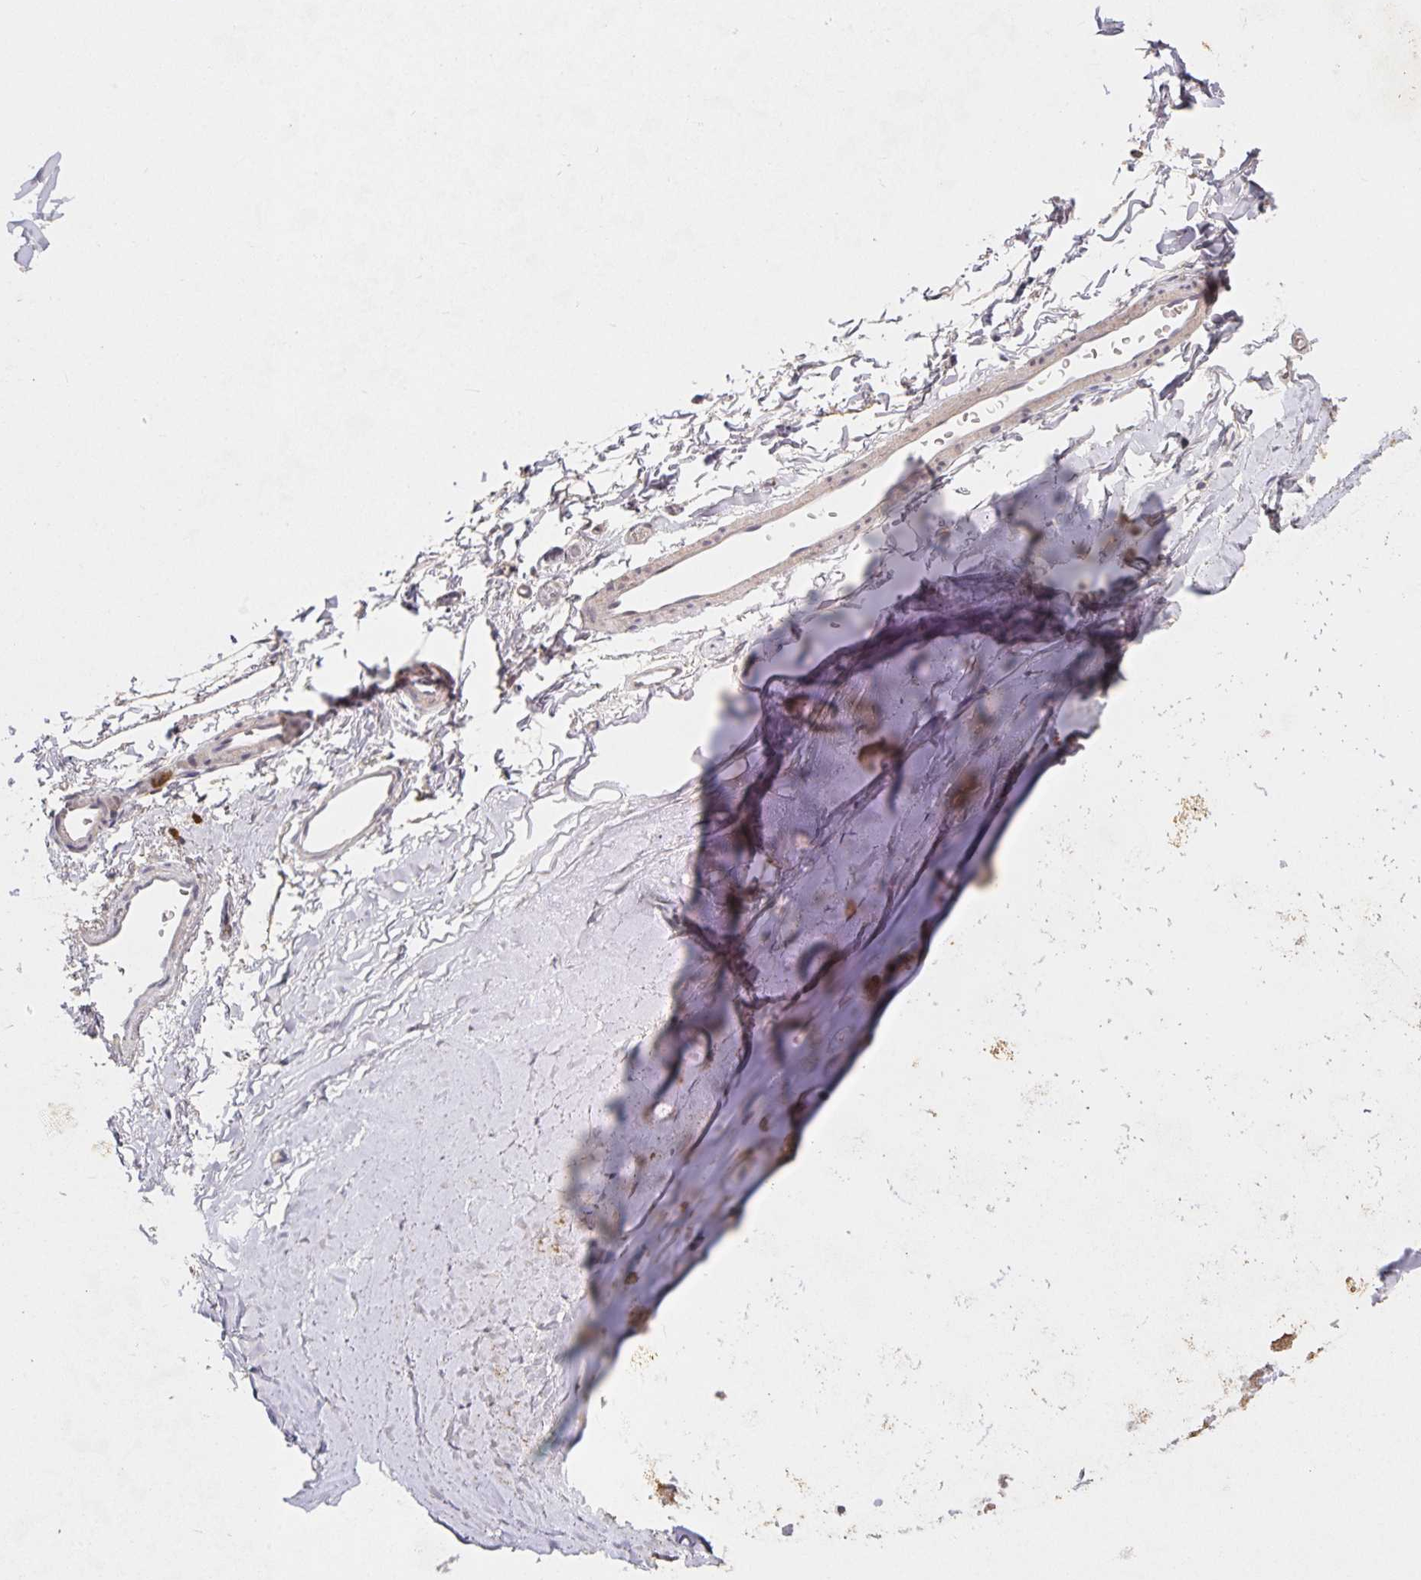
{"staining": {"intensity": "moderate", "quantity": "25%-75%", "location": "cytoplasmic/membranous"}, "tissue": "soft tissue", "cell_type": "Chondrocytes", "image_type": "normal", "snomed": [{"axis": "morphology", "description": "Normal tissue, NOS"}, {"axis": "topography", "description": "Cartilage tissue"}, {"axis": "topography", "description": "Bronchus"}], "caption": "IHC photomicrograph of normal human soft tissue stained for a protein (brown), which reveals medium levels of moderate cytoplasmic/membranous expression in about 25%-75% of chondrocytes.", "gene": "HEPN1", "patient": {"sex": "female", "age": 79}}